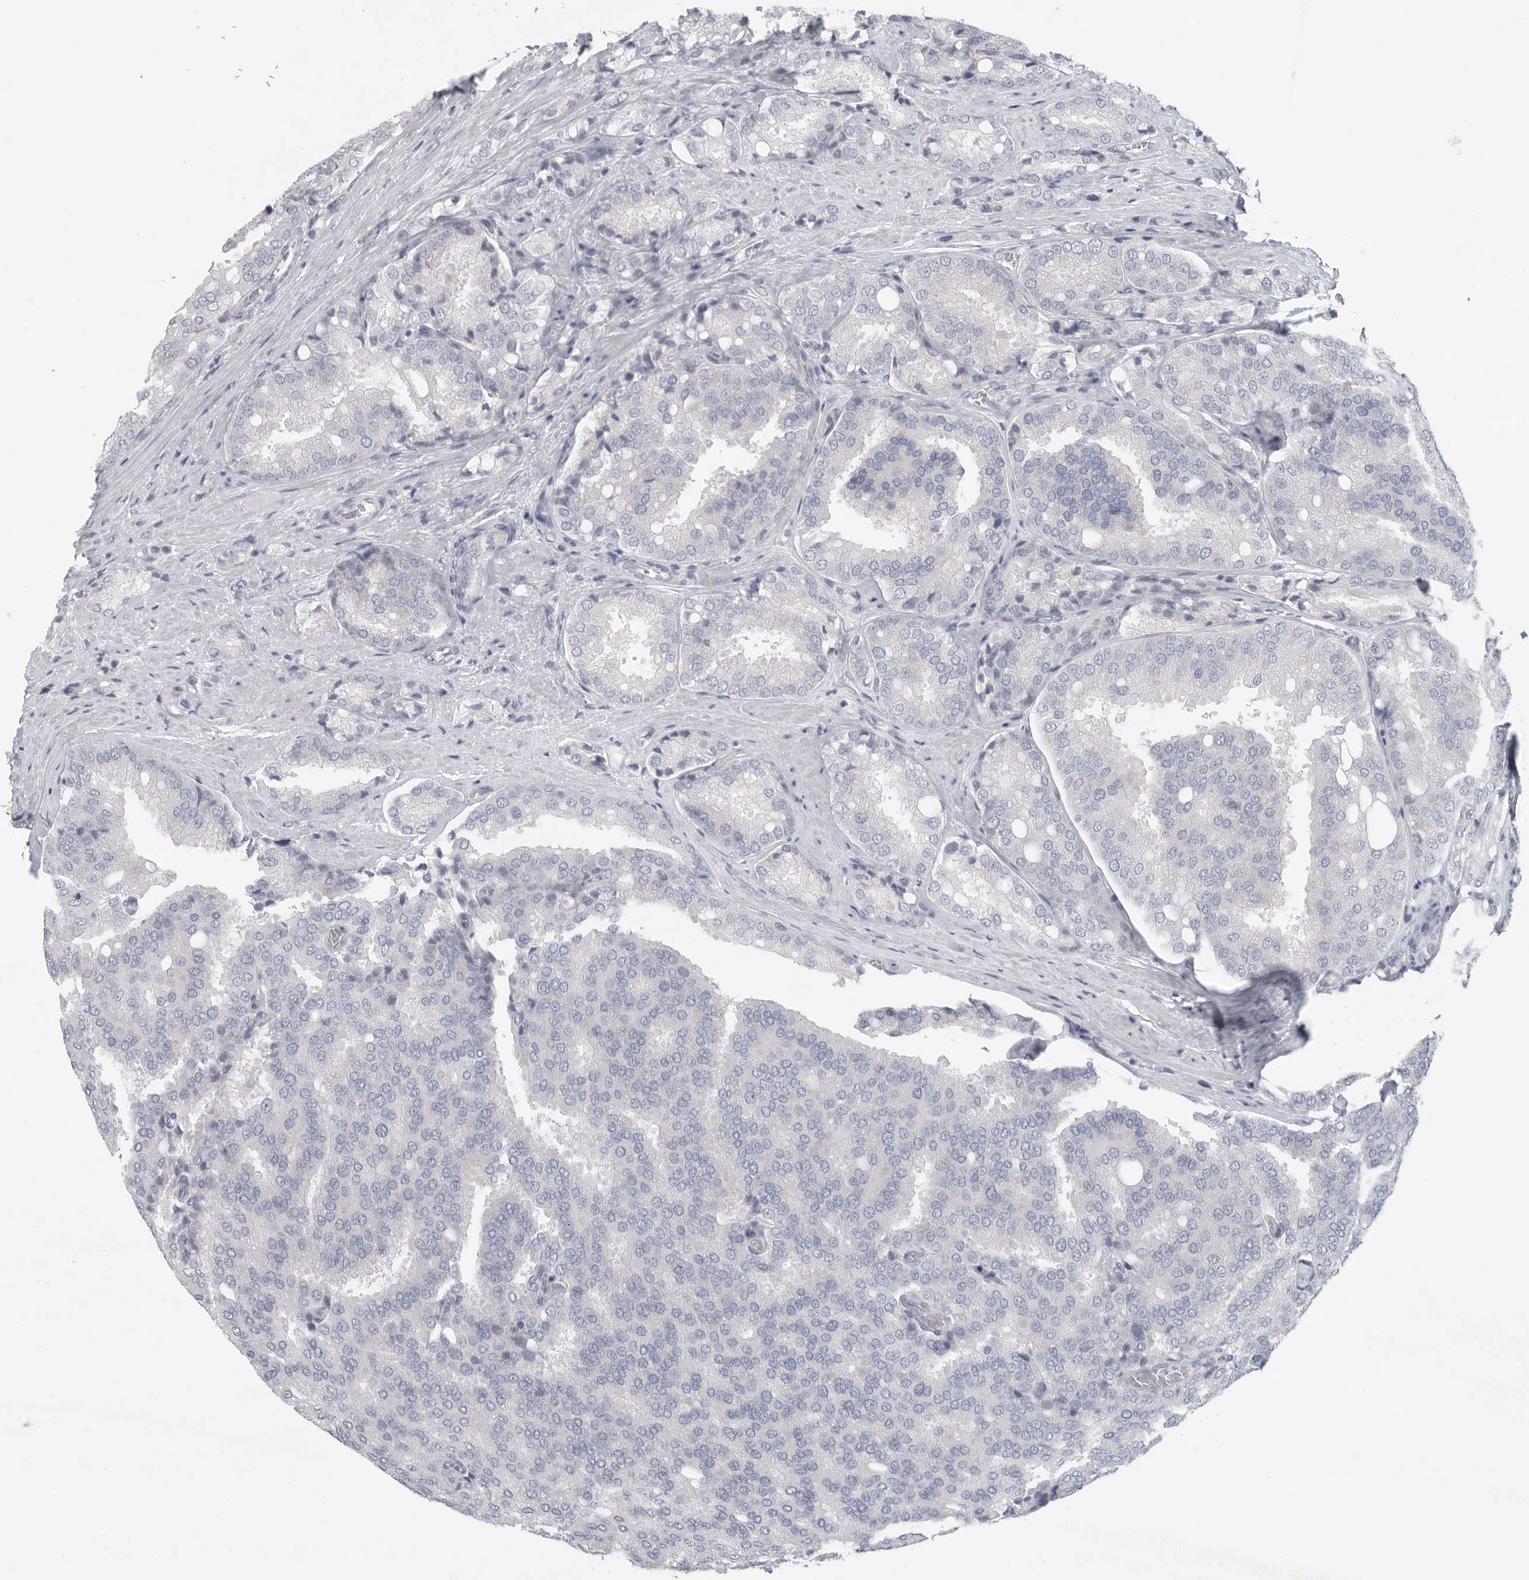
{"staining": {"intensity": "negative", "quantity": "none", "location": "none"}, "tissue": "prostate cancer", "cell_type": "Tumor cells", "image_type": "cancer", "snomed": [{"axis": "morphology", "description": "Adenocarcinoma, High grade"}, {"axis": "topography", "description": "Prostate"}], "caption": "The immunohistochemistry micrograph has no significant positivity in tumor cells of prostate adenocarcinoma (high-grade) tissue.", "gene": "TMEM69", "patient": {"sex": "male", "age": 50}}